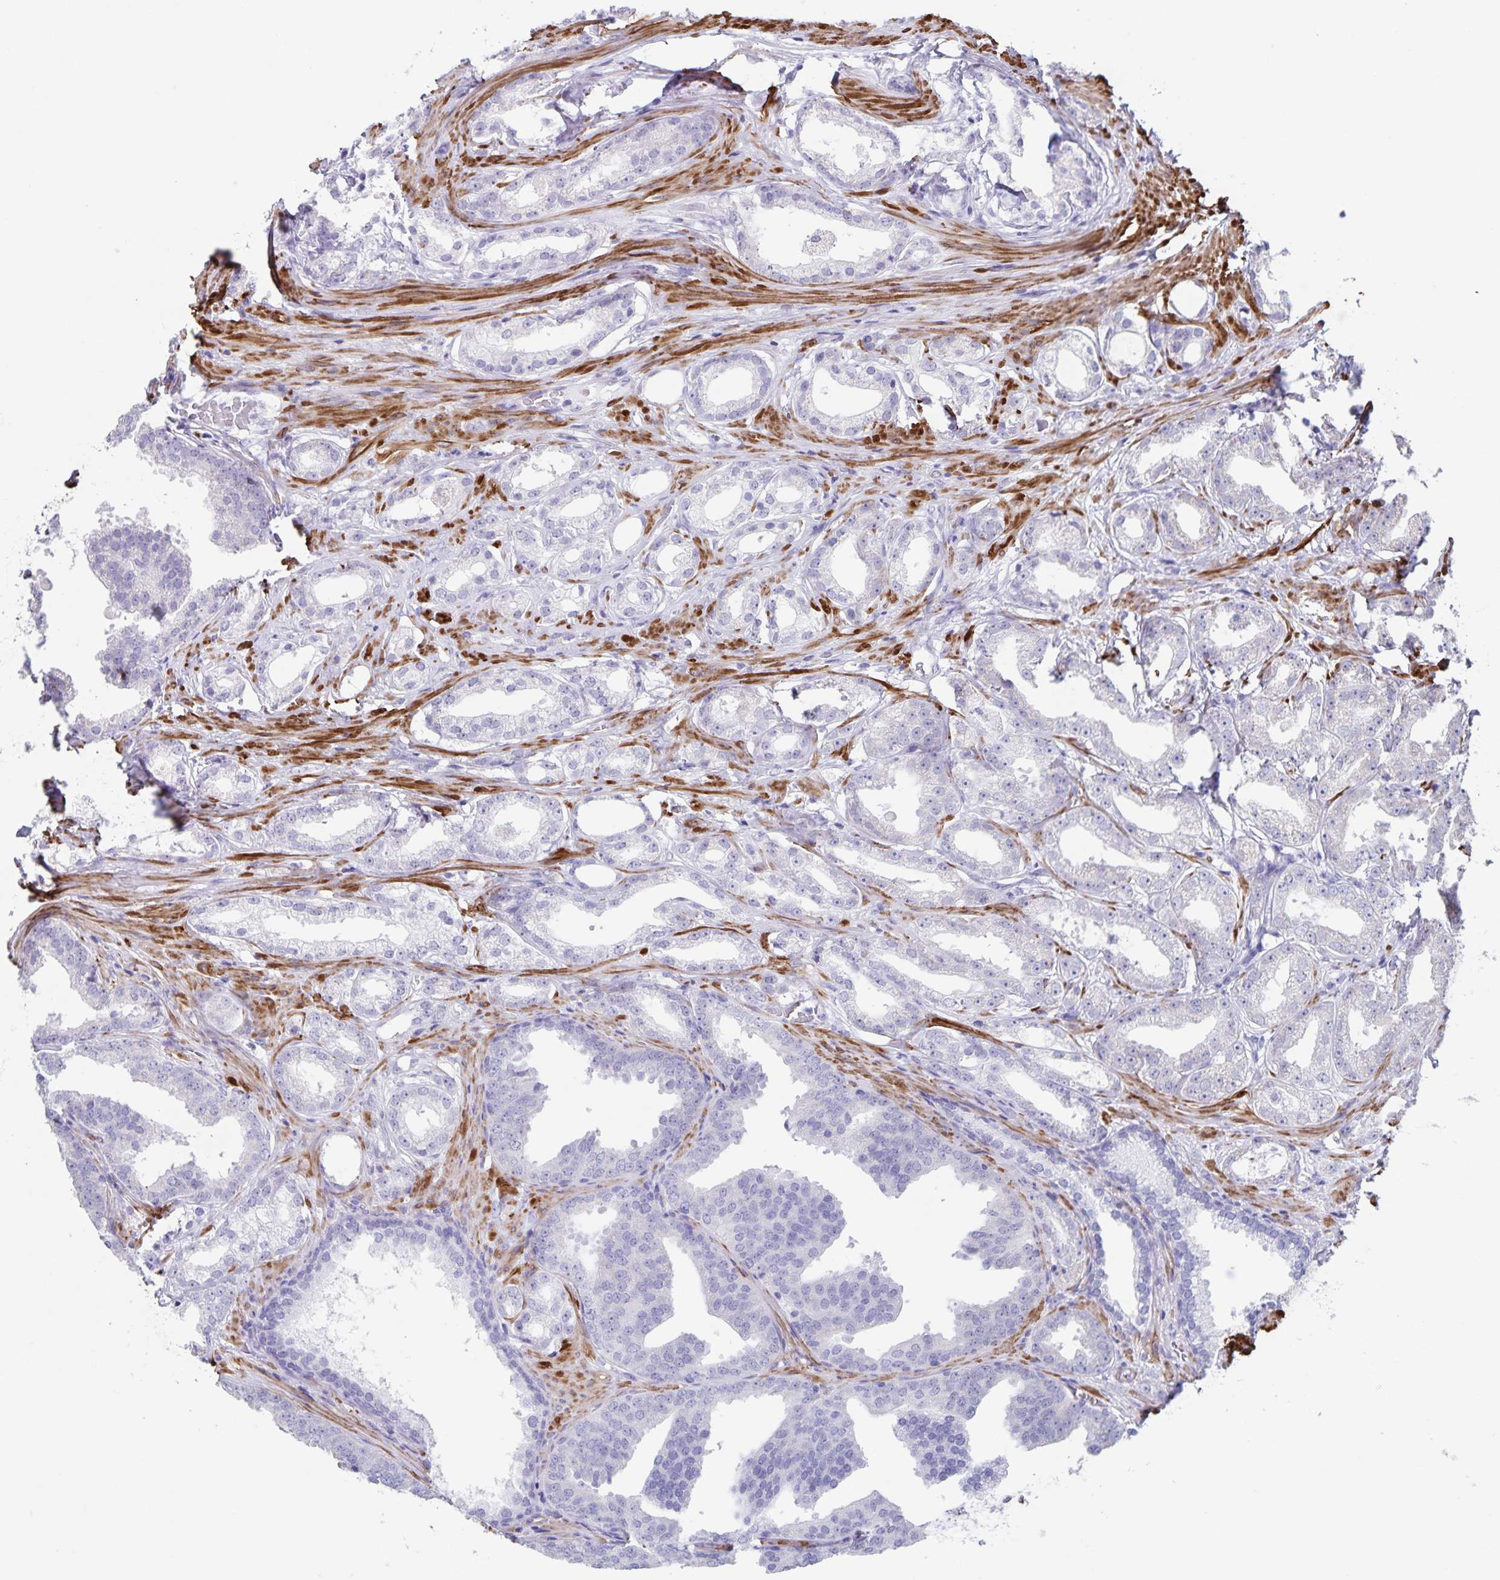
{"staining": {"intensity": "negative", "quantity": "none", "location": "none"}, "tissue": "prostate cancer", "cell_type": "Tumor cells", "image_type": "cancer", "snomed": [{"axis": "morphology", "description": "Adenocarcinoma, Low grade"}, {"axis": "topography", "description": "Prostate"}], "caption": "Histopathology image shows no significant protein expression in tumor cells of low-grade adenocarcinoma (prostate). Nuclei are stained in blue.", "gene": "SYNM", "patient": {"sex": "male", "age": 65}}